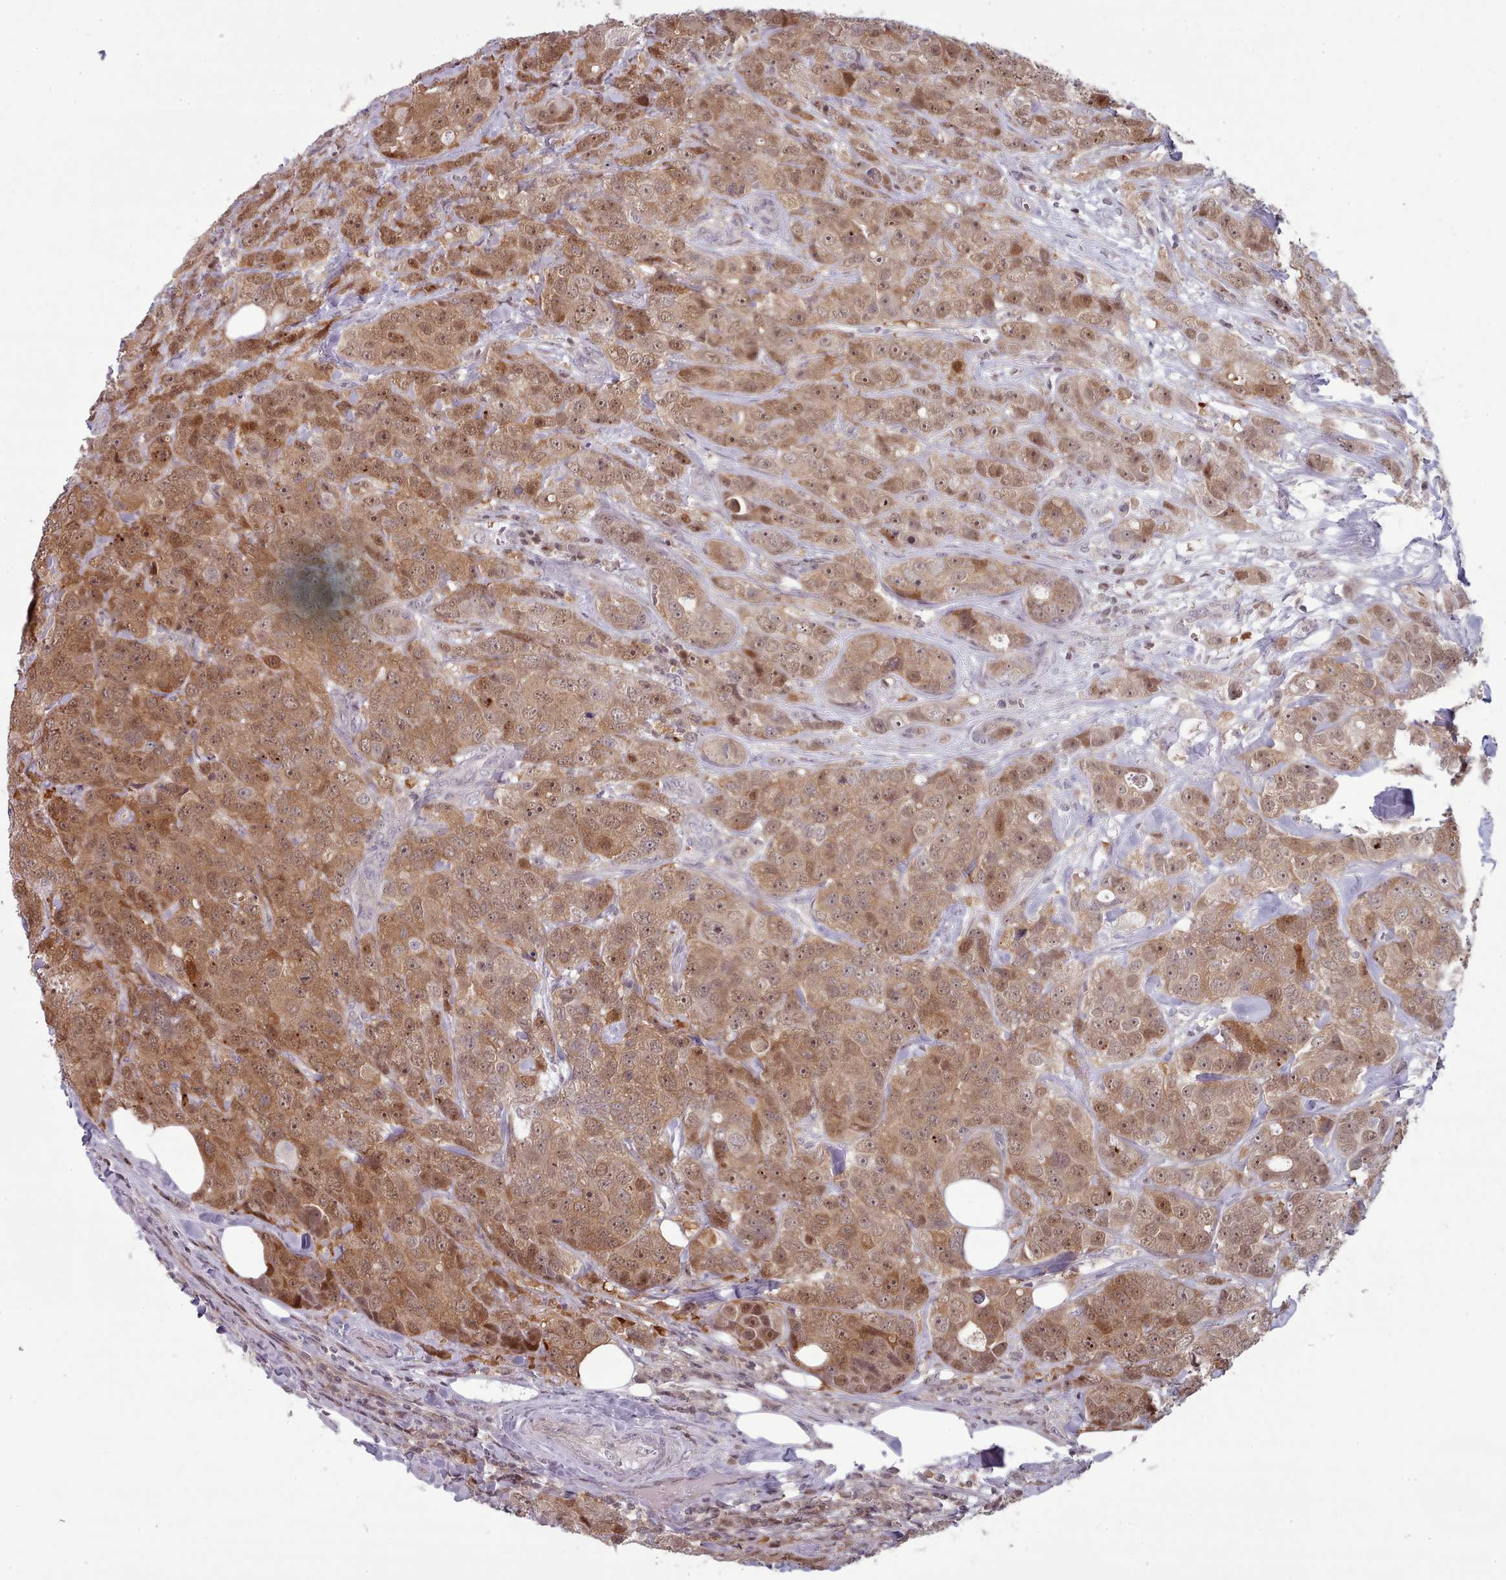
{"staining": {"intensity": "moderate", "quantity": ">75%", "location": "cytoplasmic/membranous,nuclear"}, "tissue": "breast cancer", "cell_type": "Tumor cells", "image_type": "cancer", "snomed": [{"axis": "morphology", "description": "Duct carcinoma"}, {"axis": "topography", "description": "Breast"}], "caption": "This micrograph exhibits immunohistochemistry staining of breast cancer, with medium moderate cytoplasmic/membranous and nuclear staining in about >75% of tumor cells.", "gene": "CLNS1A", "patient": {"sex": "female", "age": 43}}